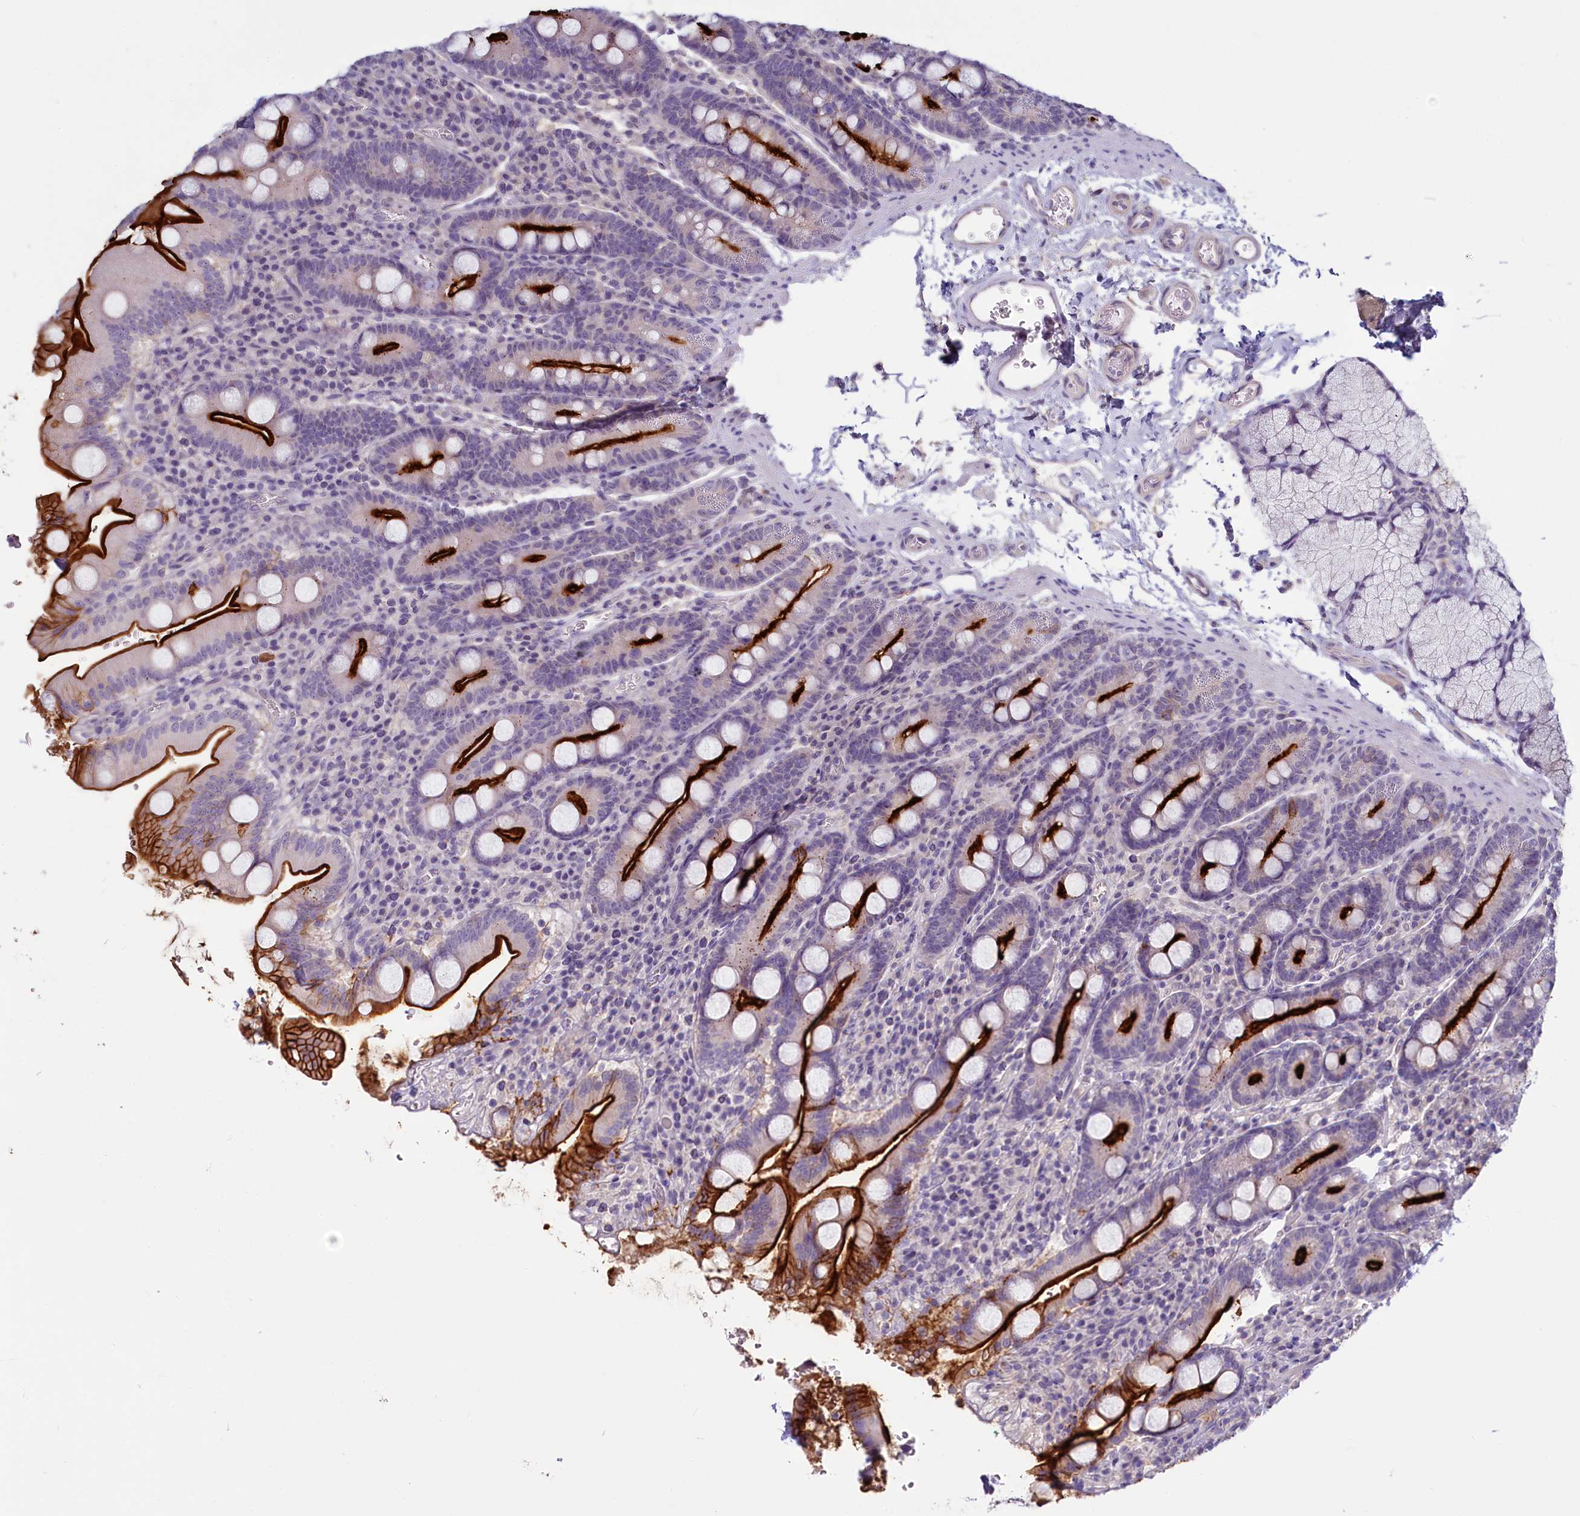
{"staining": {"intensity": "strong", "quantity": ">75%", "location": "cytoplasmic/membranous"}, "tissue": "duodenum", "cell_type": "Glandular cells", "image_type": "normal", "snomed": [{"axis": "morphology", "description": "Normal tissue, NOS"}, {"axis": "topography", "description": "Duodenum"}], "caption": "The immunohistochemical stain highlights strong cytoplasmic/membranous positivity in glandular cells of benign duodenum.", "gene": "PDE6D", "patient": {"sex": "male", "age": 35}}